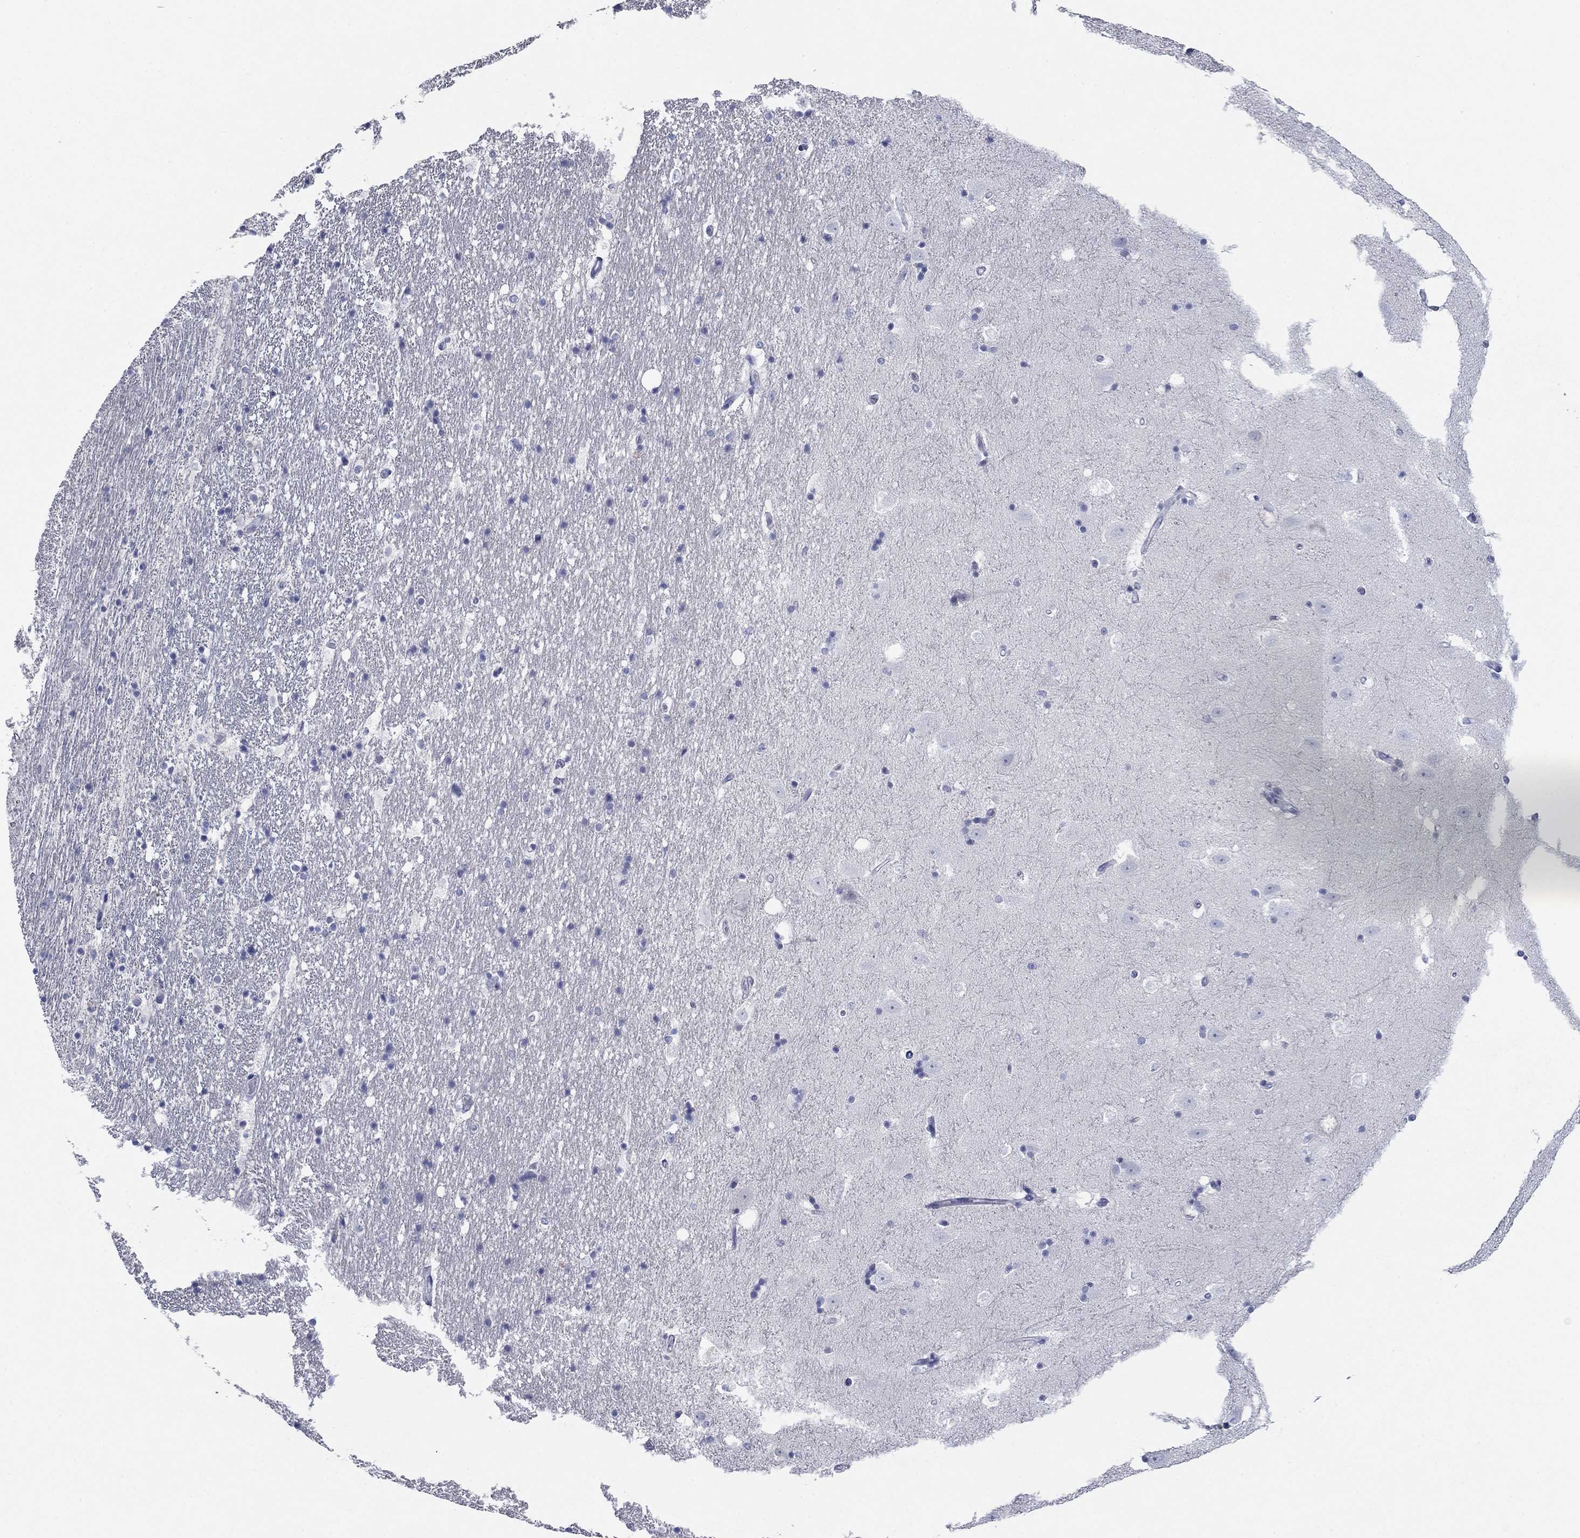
{"staining": {"intensity": "negative", "quantity": "none", "location": "none"}, "tissue": "hippocampus", "cell_type": "Glial cells", "image_type": "normal", "snomed": [{"axis": "morphology", "description": "Normal tissue, NOS"}, {"axis": "topography", "description": "Hippocampus"}], "caption": "Immunohistochemical staining of benign human hippocampus reveals no significant positivity in glial cells.", "gene": "PLS1", "patient": {"sex": "male", "age": 49}}